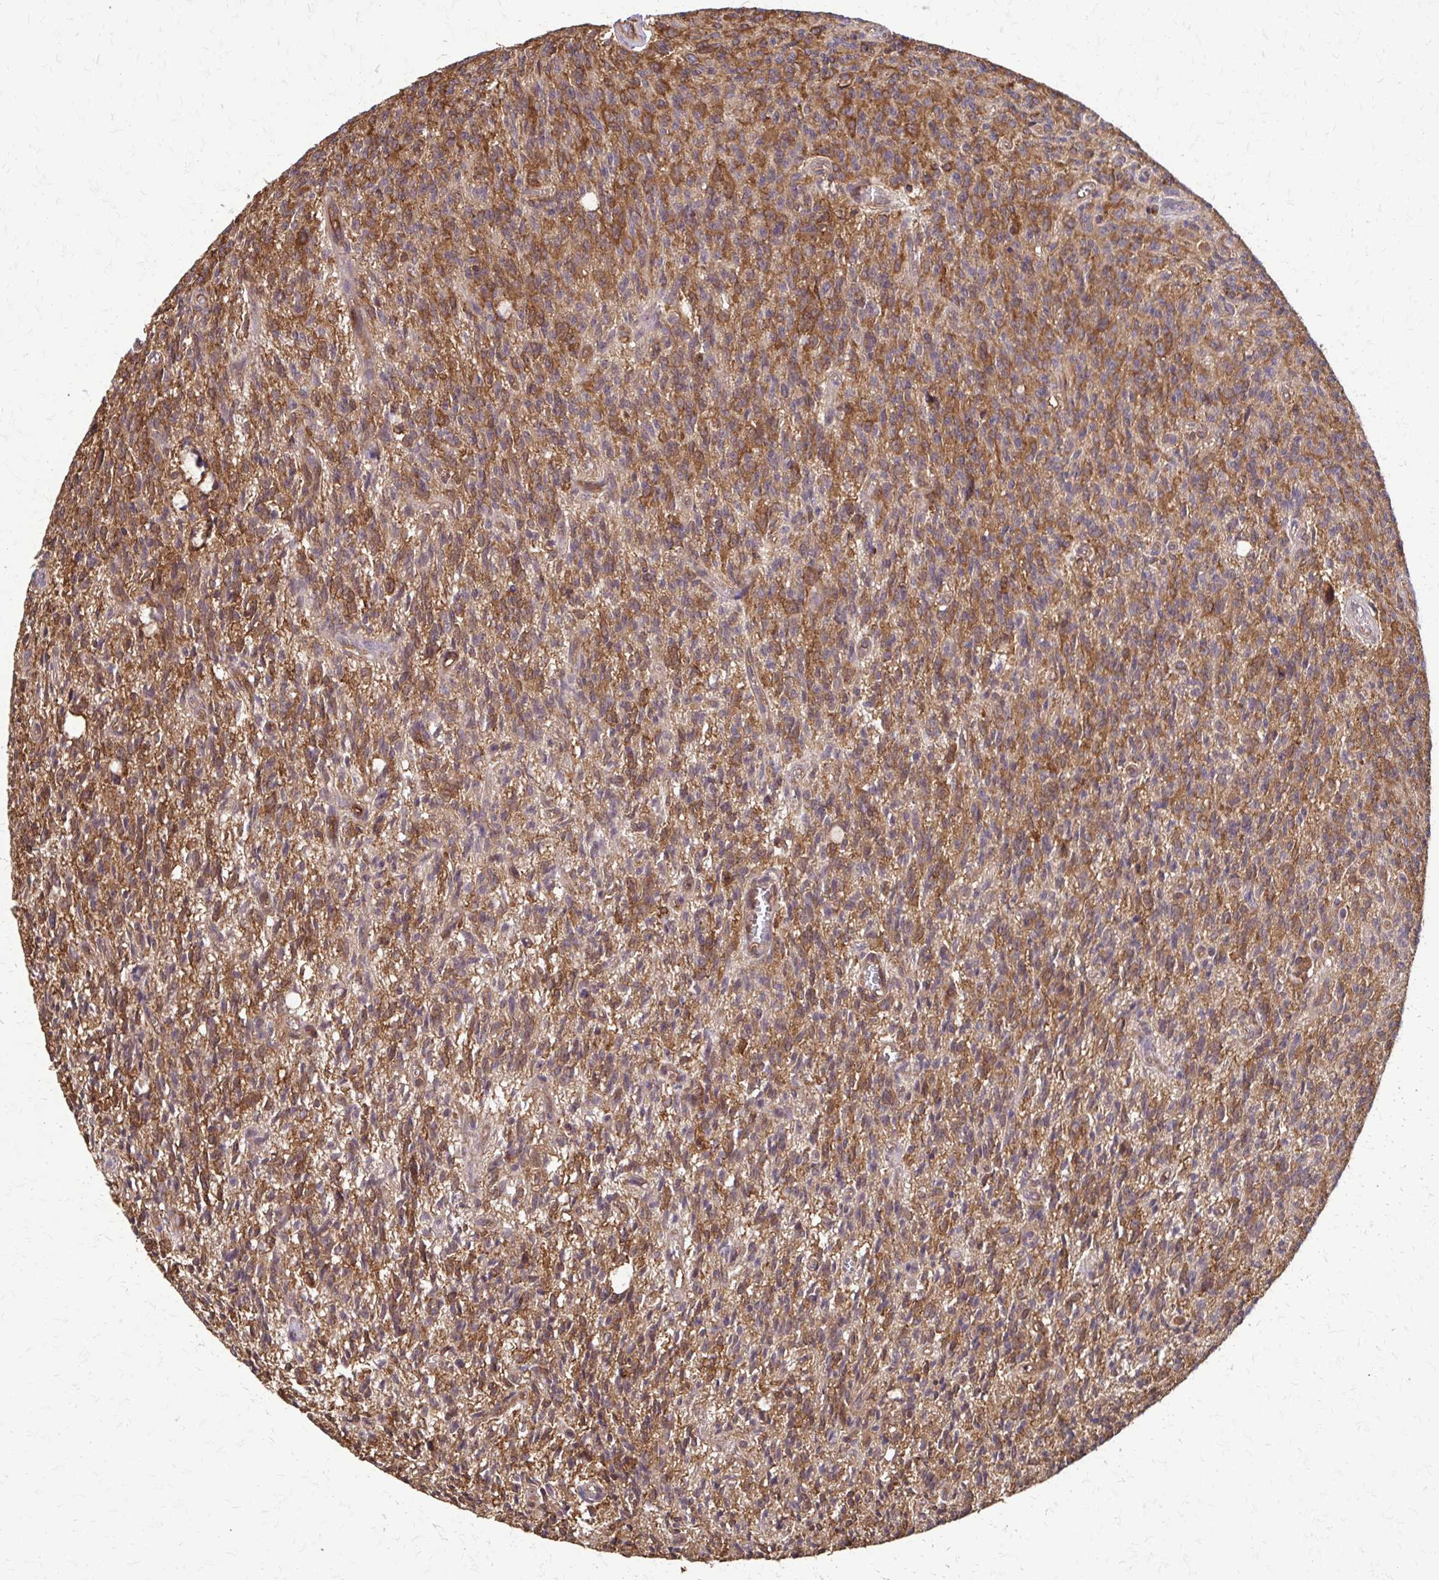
{"staining": {"intensity": "moderate", "quantity": ">75%", "location": "cytoplasmic/membranous"}, "tissue": "glioma", "cell_type": "Tumor cells", "image_type": "cancer", "snomed": [{"axis": "morphology", "description": "Glioma, malignant, Low grade"}, {"axis": "topography", "description": "Brain"}], "caption": "An image showing moderate cytoplasmic/membranous positivity in about >75% of tumor cells in malignant glioma (low-grade), as visualized by brown immunohistochemical staining.", "gene": "EEF2", "patient": {"sex": "male", "age": 64}}